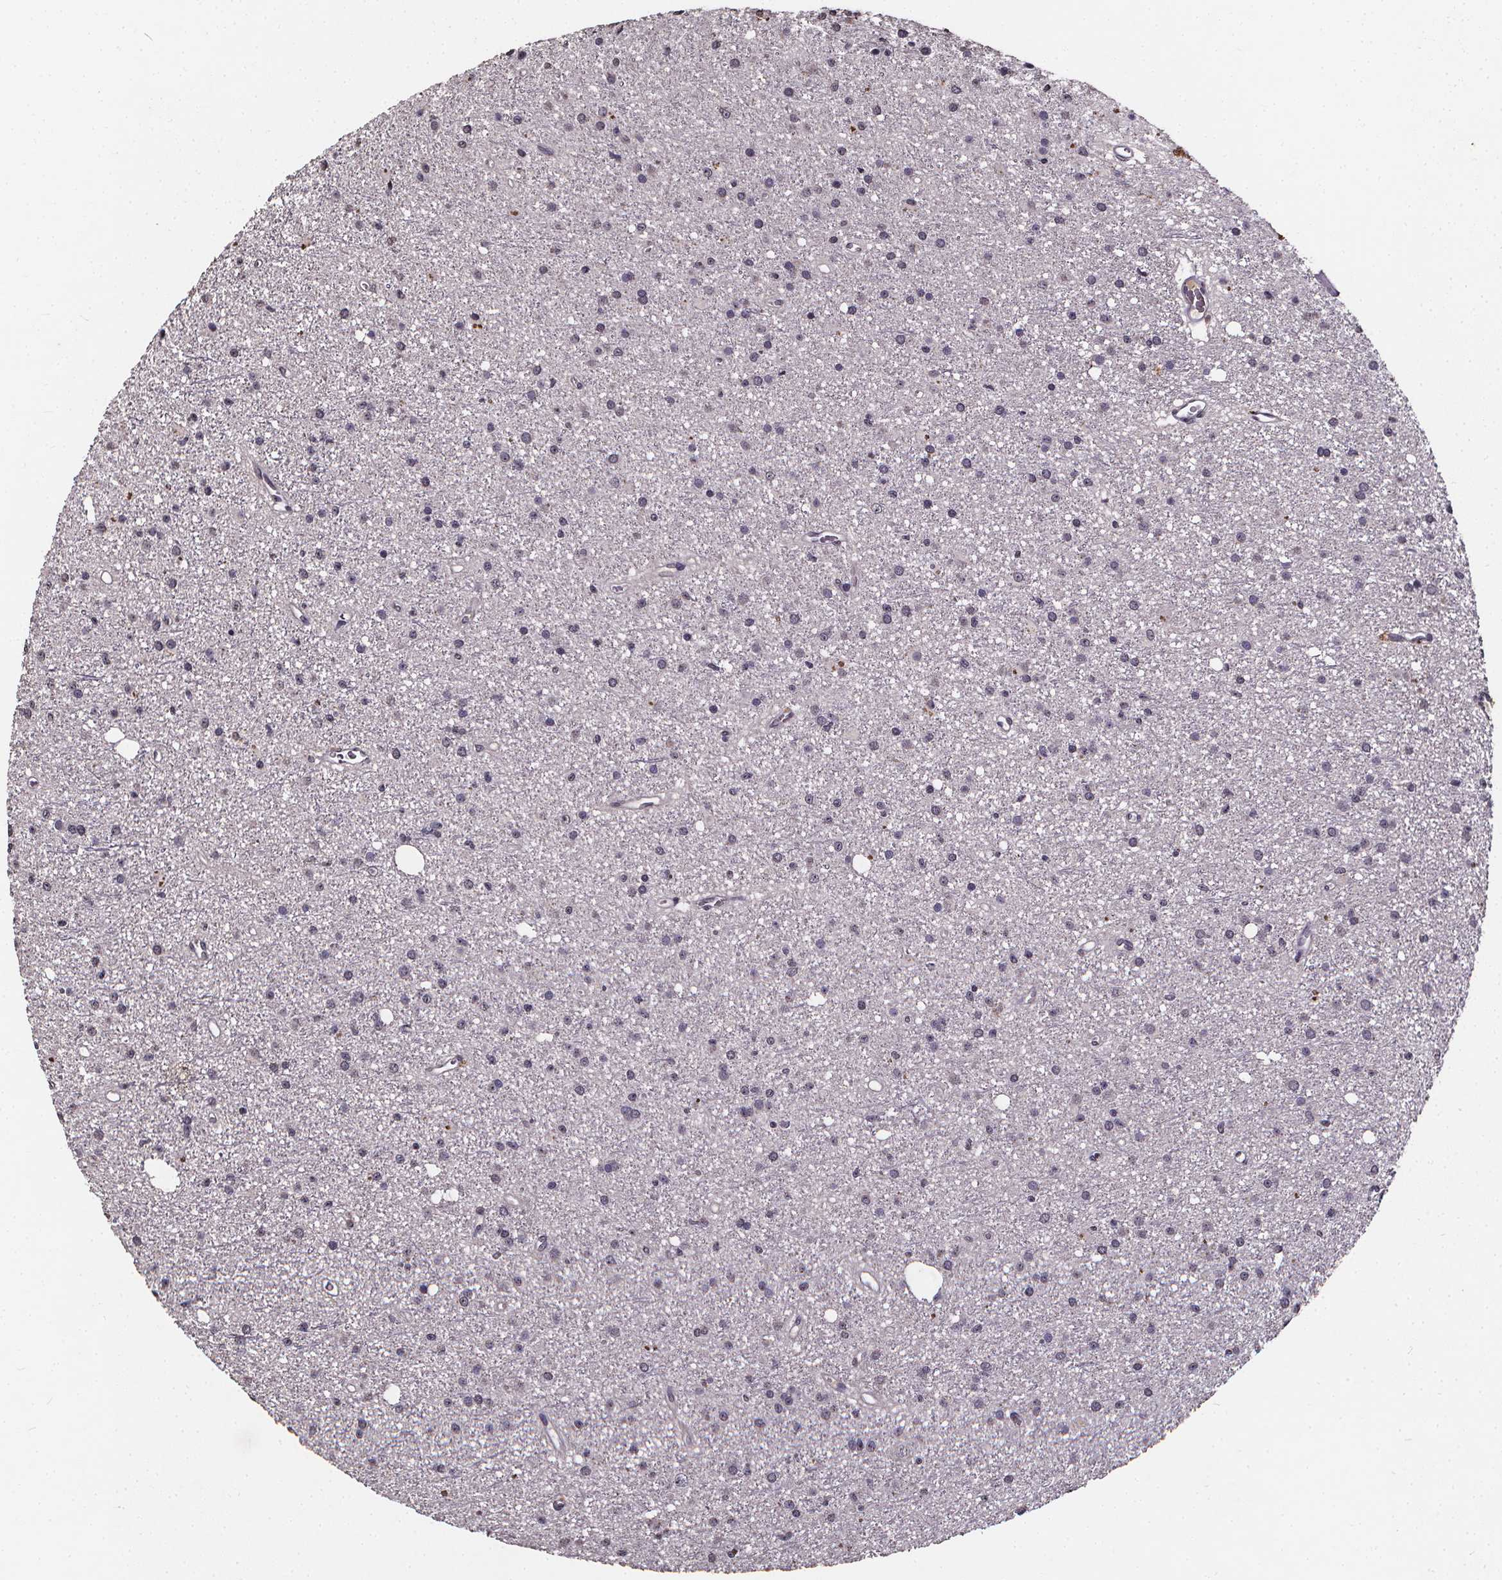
{"staining": {"intensity": "negative", "quantity": "none", "location": "none"}, "tissue": "glioma", "cell_type": "Tumor cells", "image_type": "cancer", "snomed": [{"axis": "morphology", "description": "Glioma, malignant, Low grade"}, {"axis": "topography", "description": "Brain"}], "caption": "There is no significant staining in tumor cells of glioma.", "gene": "SPAG8", "patient": {"sex": "male", "age": 27}}